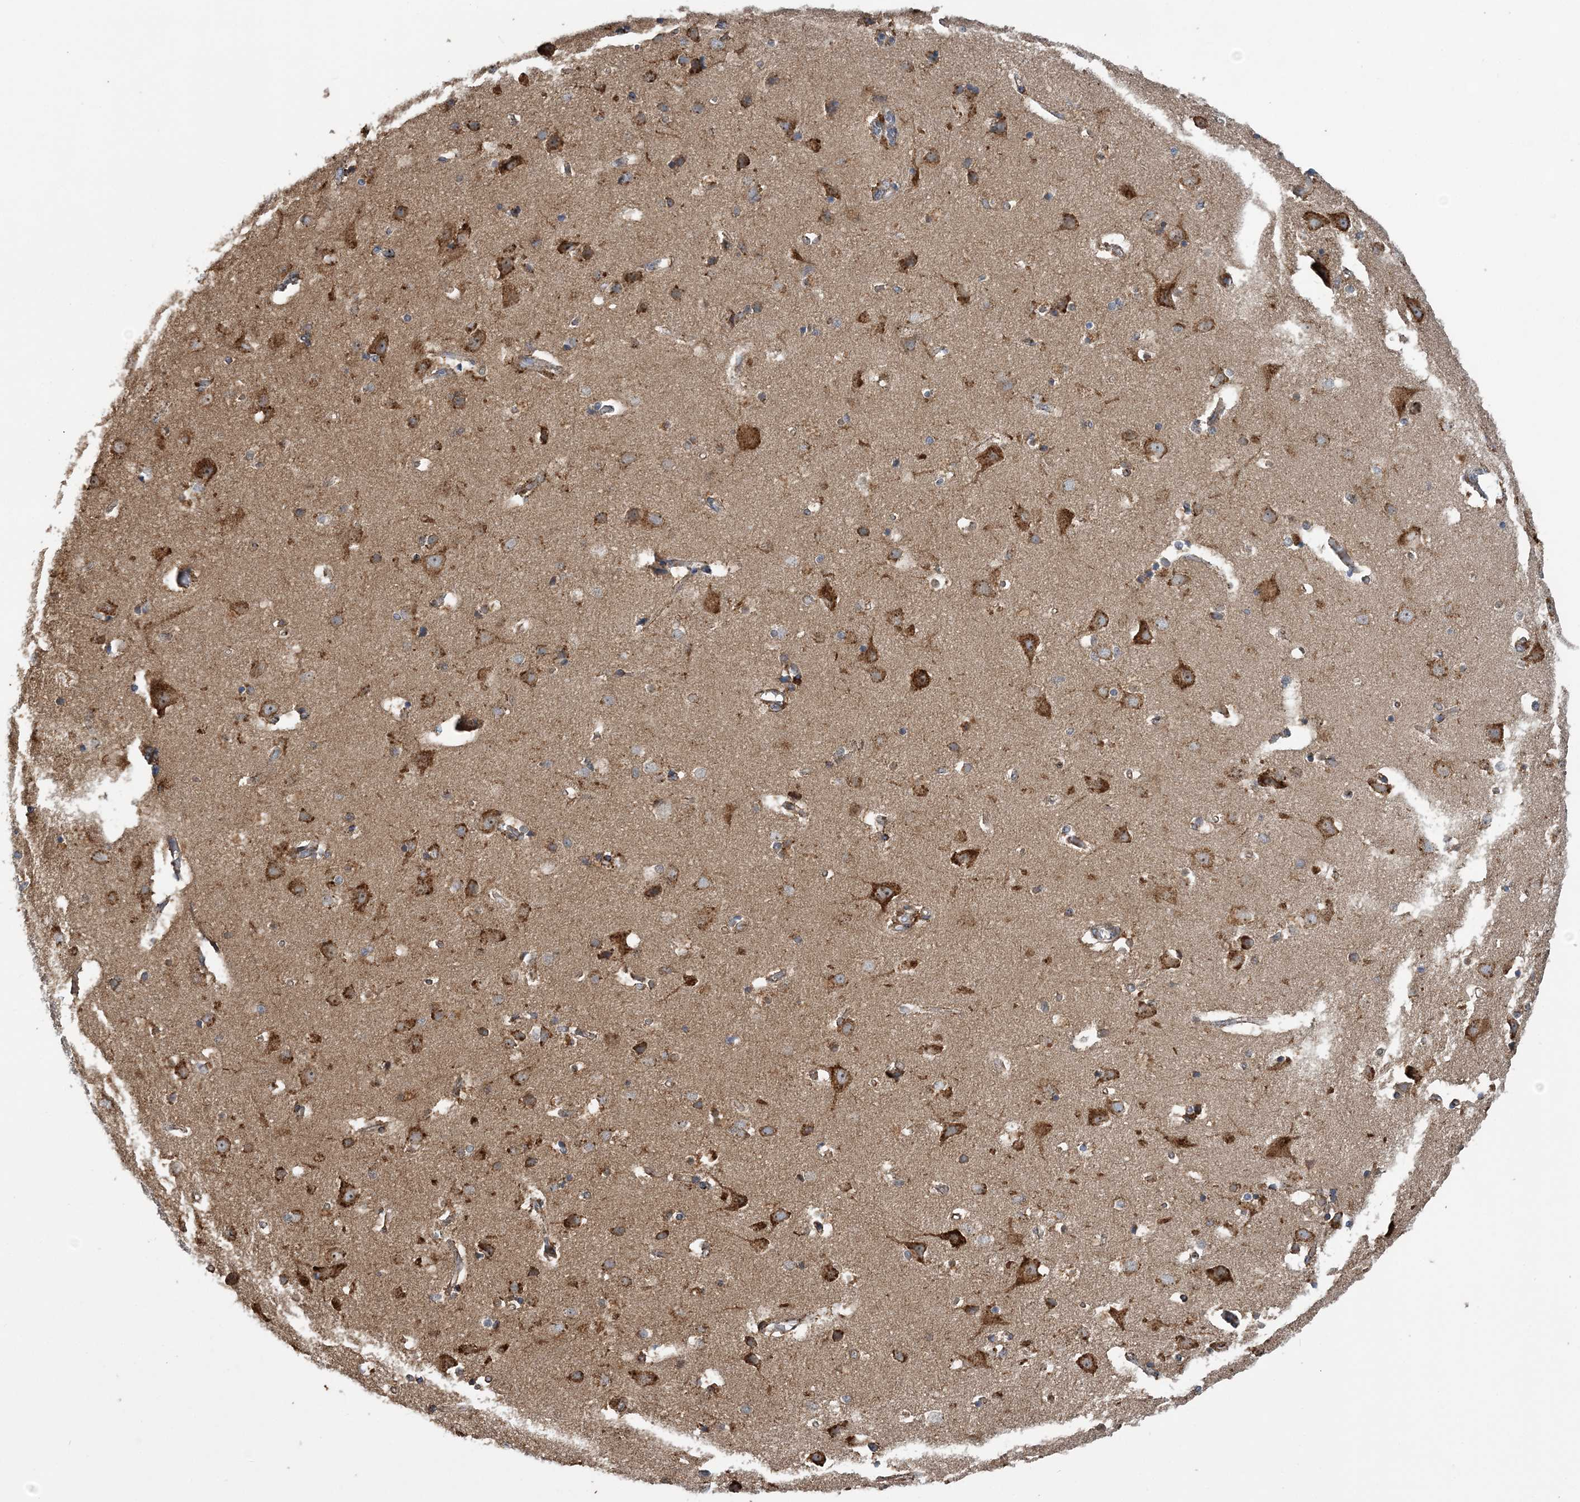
{"staining": {"intensity": "negative", "quantity": "none", "location": "none"}, "tissue": "cerebral cortex", "cell_type": "Endothelial cells", "image_type": "normal", "snomed": [{"axis": "morphology", "description": "Normal tissue, NOS"}, {"axis": "topography", "description": "Cerebral cortex"}], "caption": "This image is of unremarkable cerebral cortex stained with IHC to label a protein in brown with the nuclei are counter-stained blue. There is no staining in endothelial cells.", "gene": "WDR12", "patient": {"sex": "male", "age": 54}}